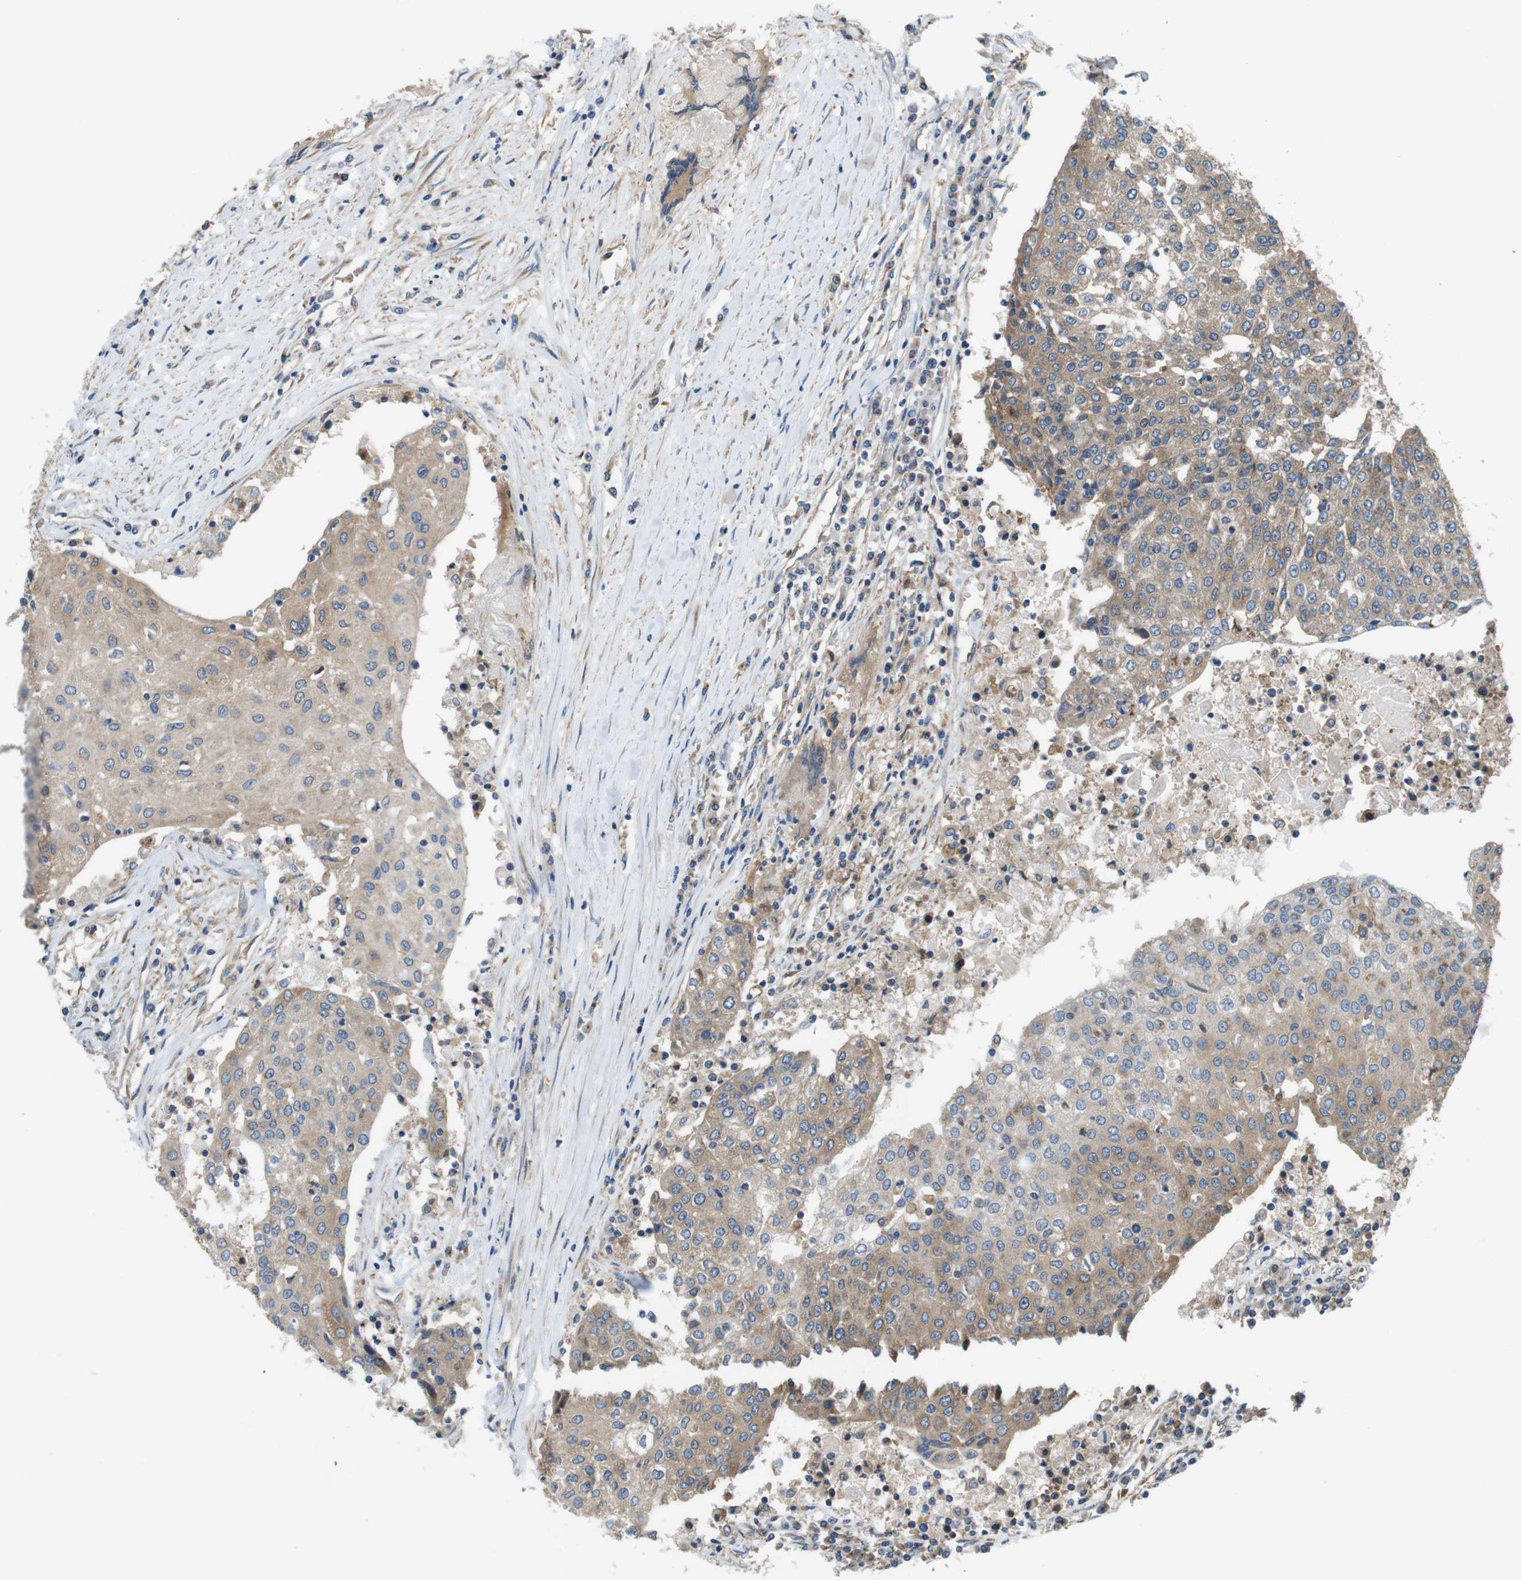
{"staining": {"intensity": "weak", "quantity": ">75%", "location": "cytoplasmic/membranous"}, "tissue": "urothelial cancer", "cell_type": "Tumor cells", "image_type": "cancer", "snomed": [{"axis": "morphology", "description": "Urothelial carcinoma, High grade"}, {"axis": "topography", "description": "Urinary bladder"}], "caption": "Human urothelial cancer stained with a brown dye reveals weak cytoplasmic/membranous positive positivity in about >75% of tumor cells.", "gene": "DCTN1", "patient": {"sex": "female", "age": 85}}